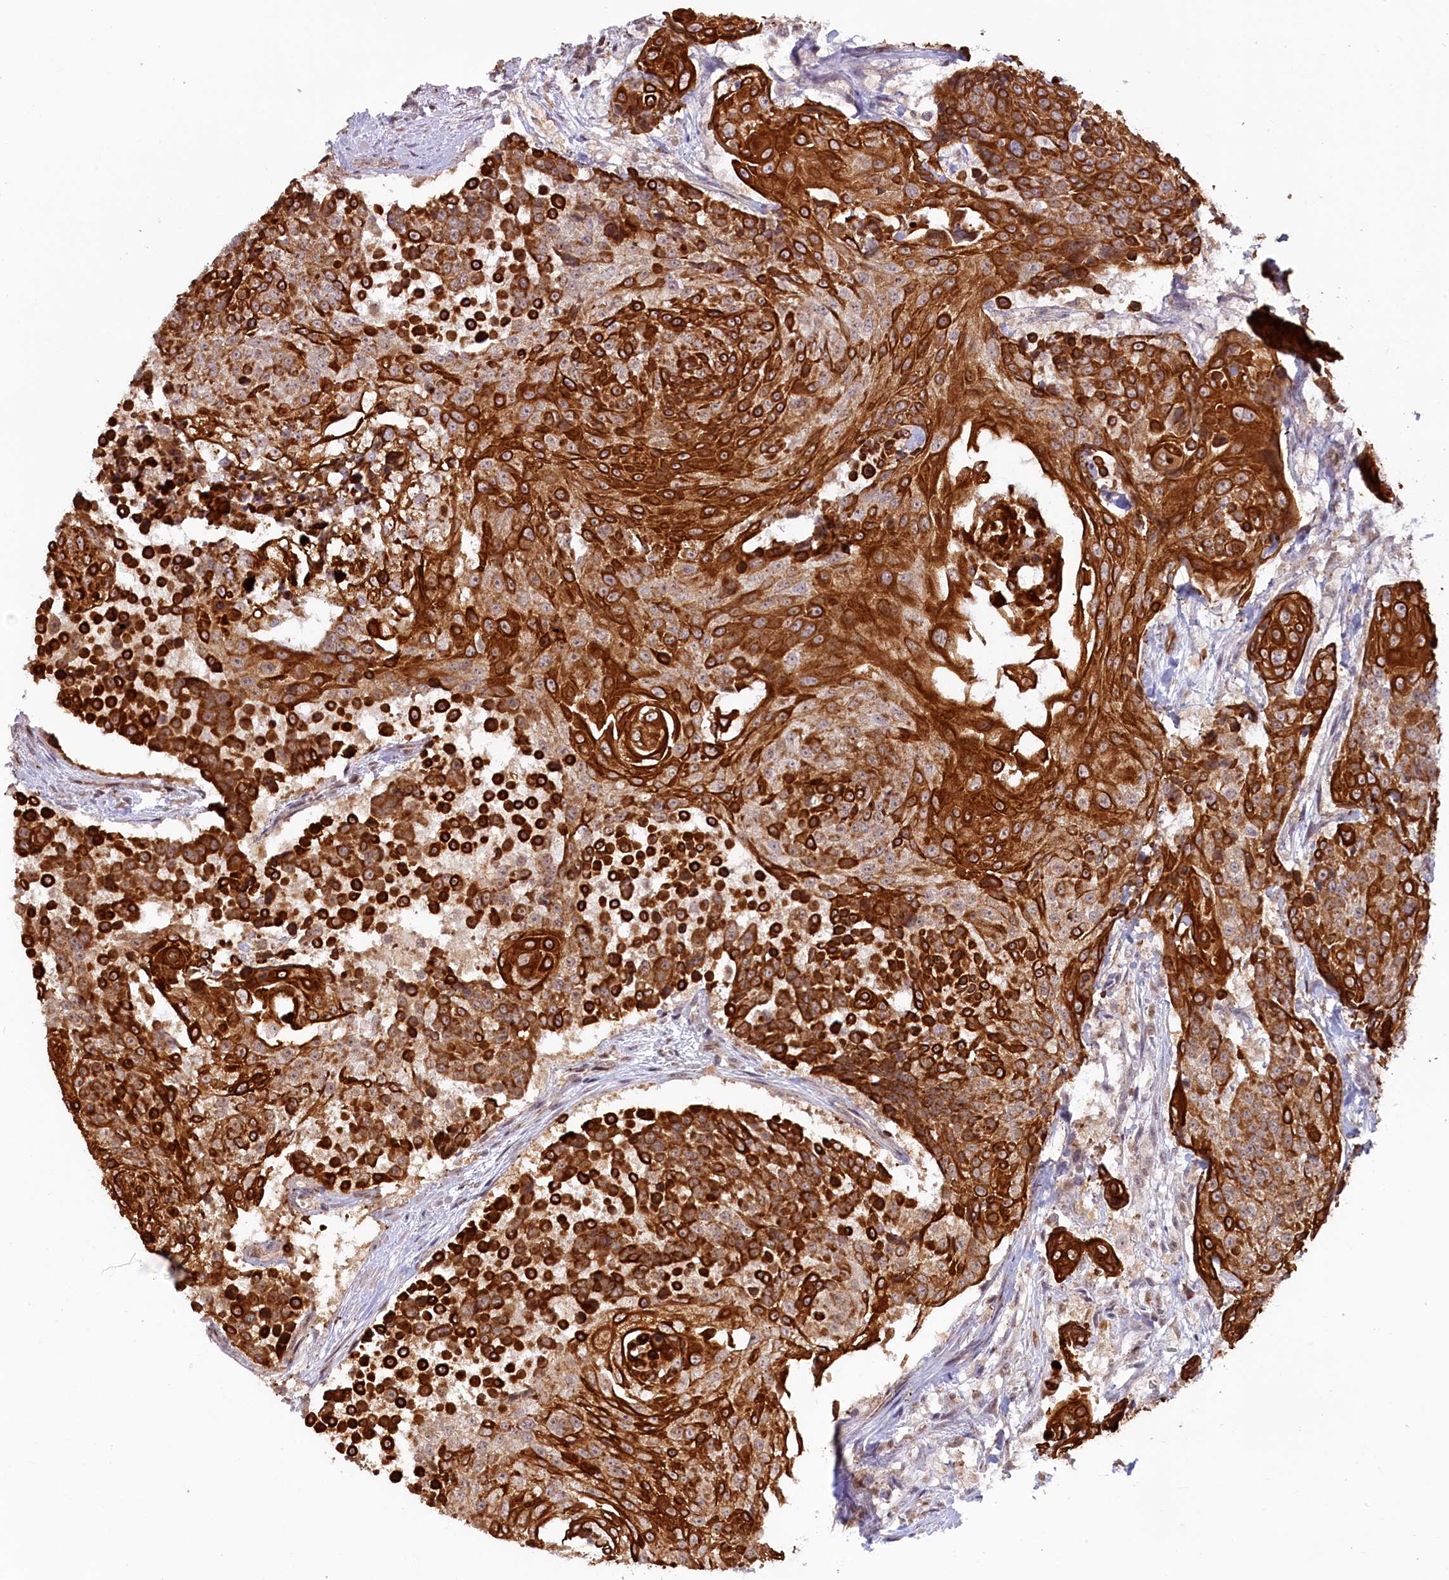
{"staining": {"intensity": "strong", "quantity": ">75%", "location": "cytoplasmic/membranous"}, "tissue": "urothelial cancer", "cell_type": "Tumor cells", "image_type": "cancer", "snomed": [{"axis": "morphology", "description": "Urothelial carcinoma, High grade"}, {"axis": "topography", "description": "Urinary bladder"}], "caption": "This micrograph demonstrates immunohistochemistry staining of high-grade urothelial carcinoma, with high strong cytoplasmic/membranous staining in approximately >75% of tumor cells.", "gene": "CARD8", "patient": {"sex": "female", "age": 63}}